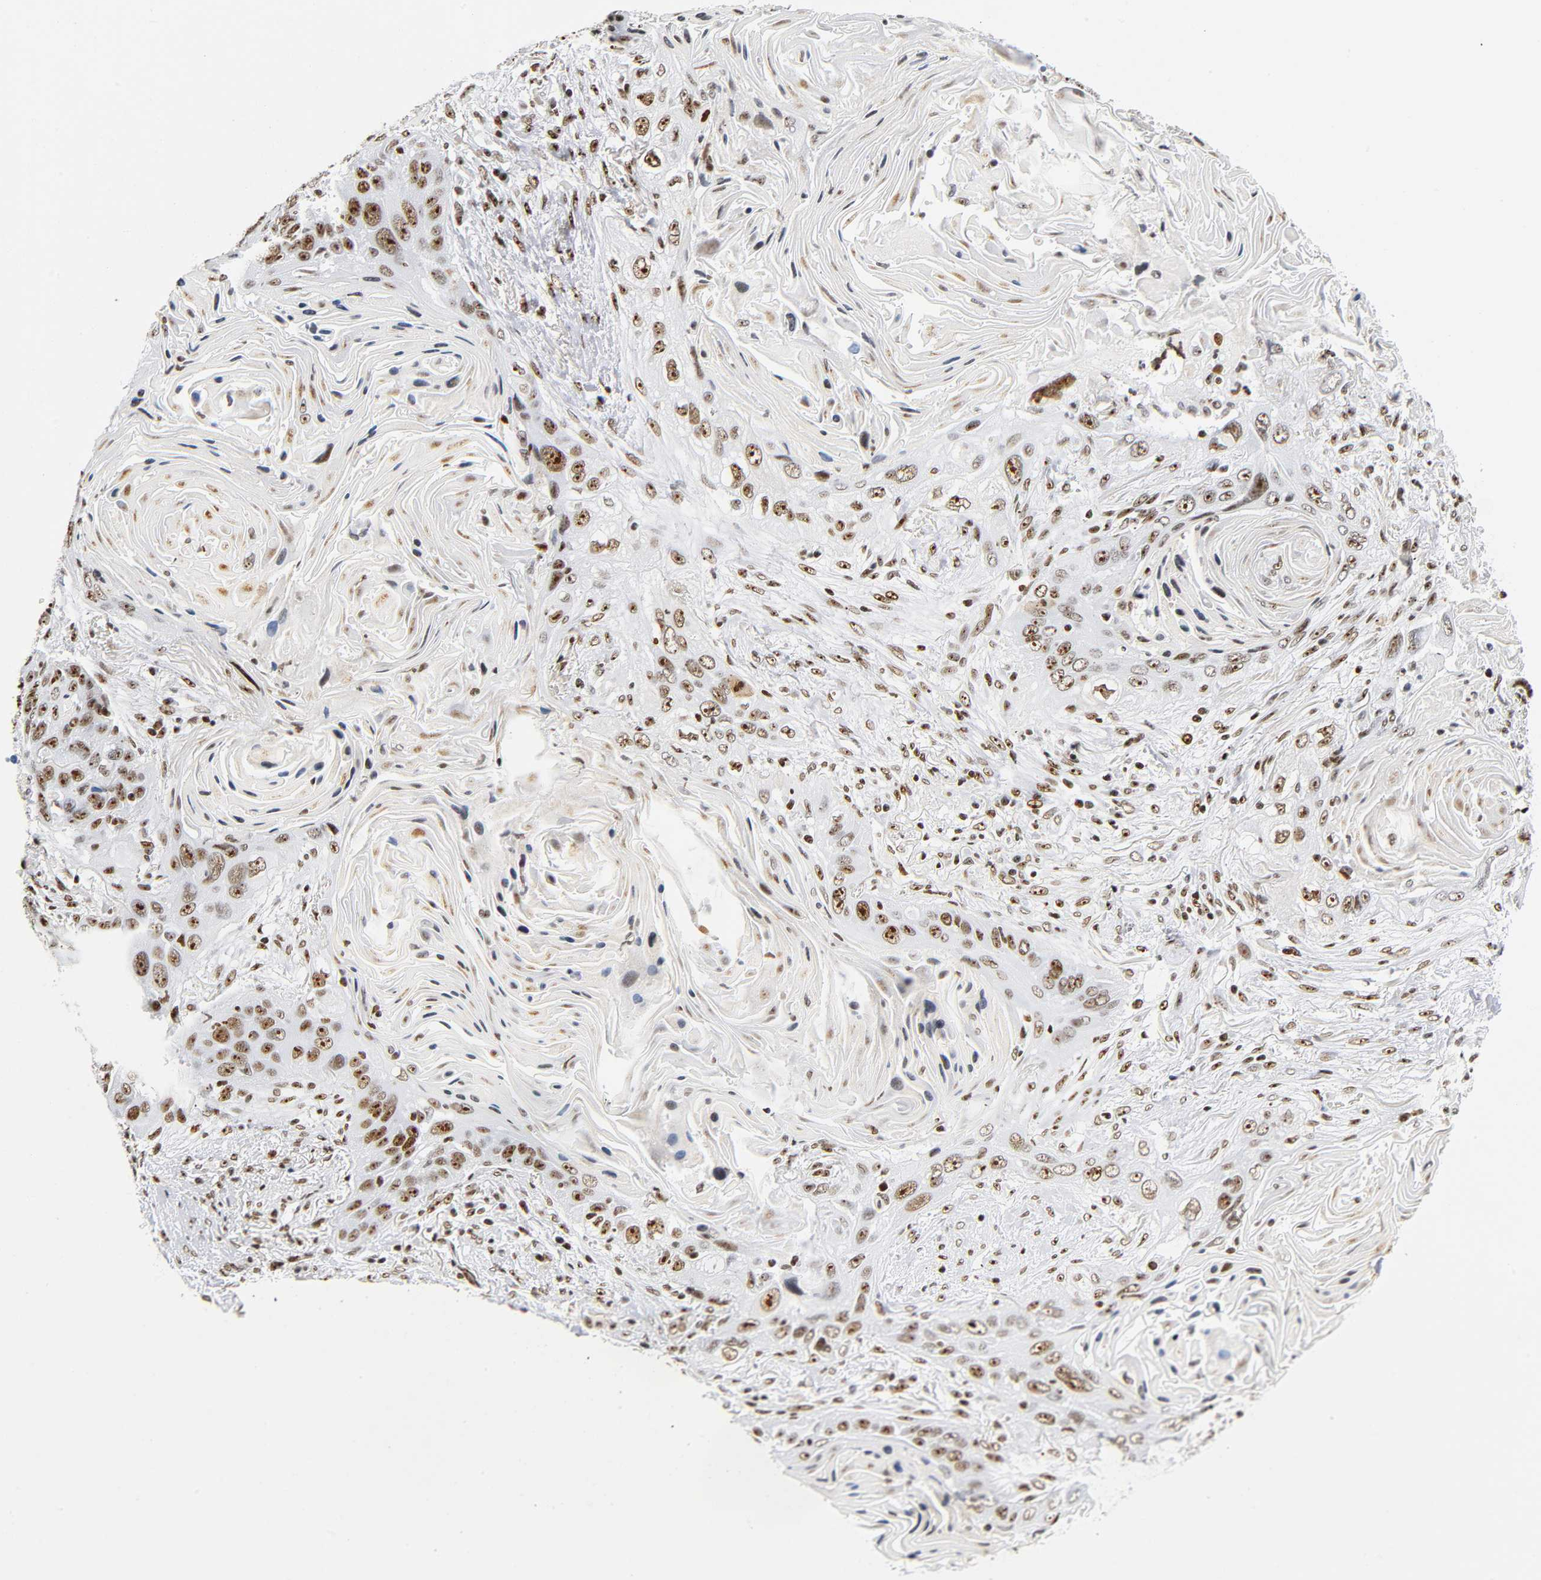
{"staining": {"intensity": "strong", "quantity": ">75%", "location": "nuclear"}, "tissue": "lung cancer", "cell_type": "Tumor cells", "image_type": "cancer", "snomed": [{"axis": "morphology", "description": "Squamous cell carcinoma, NOS"}, {"axis": "topography", "description": "Lung"}], "caption": "DAB (3,3'-diaminobenzidine) immunohistochemical staining of lung cancer reveals strong nuclear protein expression in about >75% of tumor cells.", "gene": "UBTF", "patient": {"sex": "female", "age": 67}}